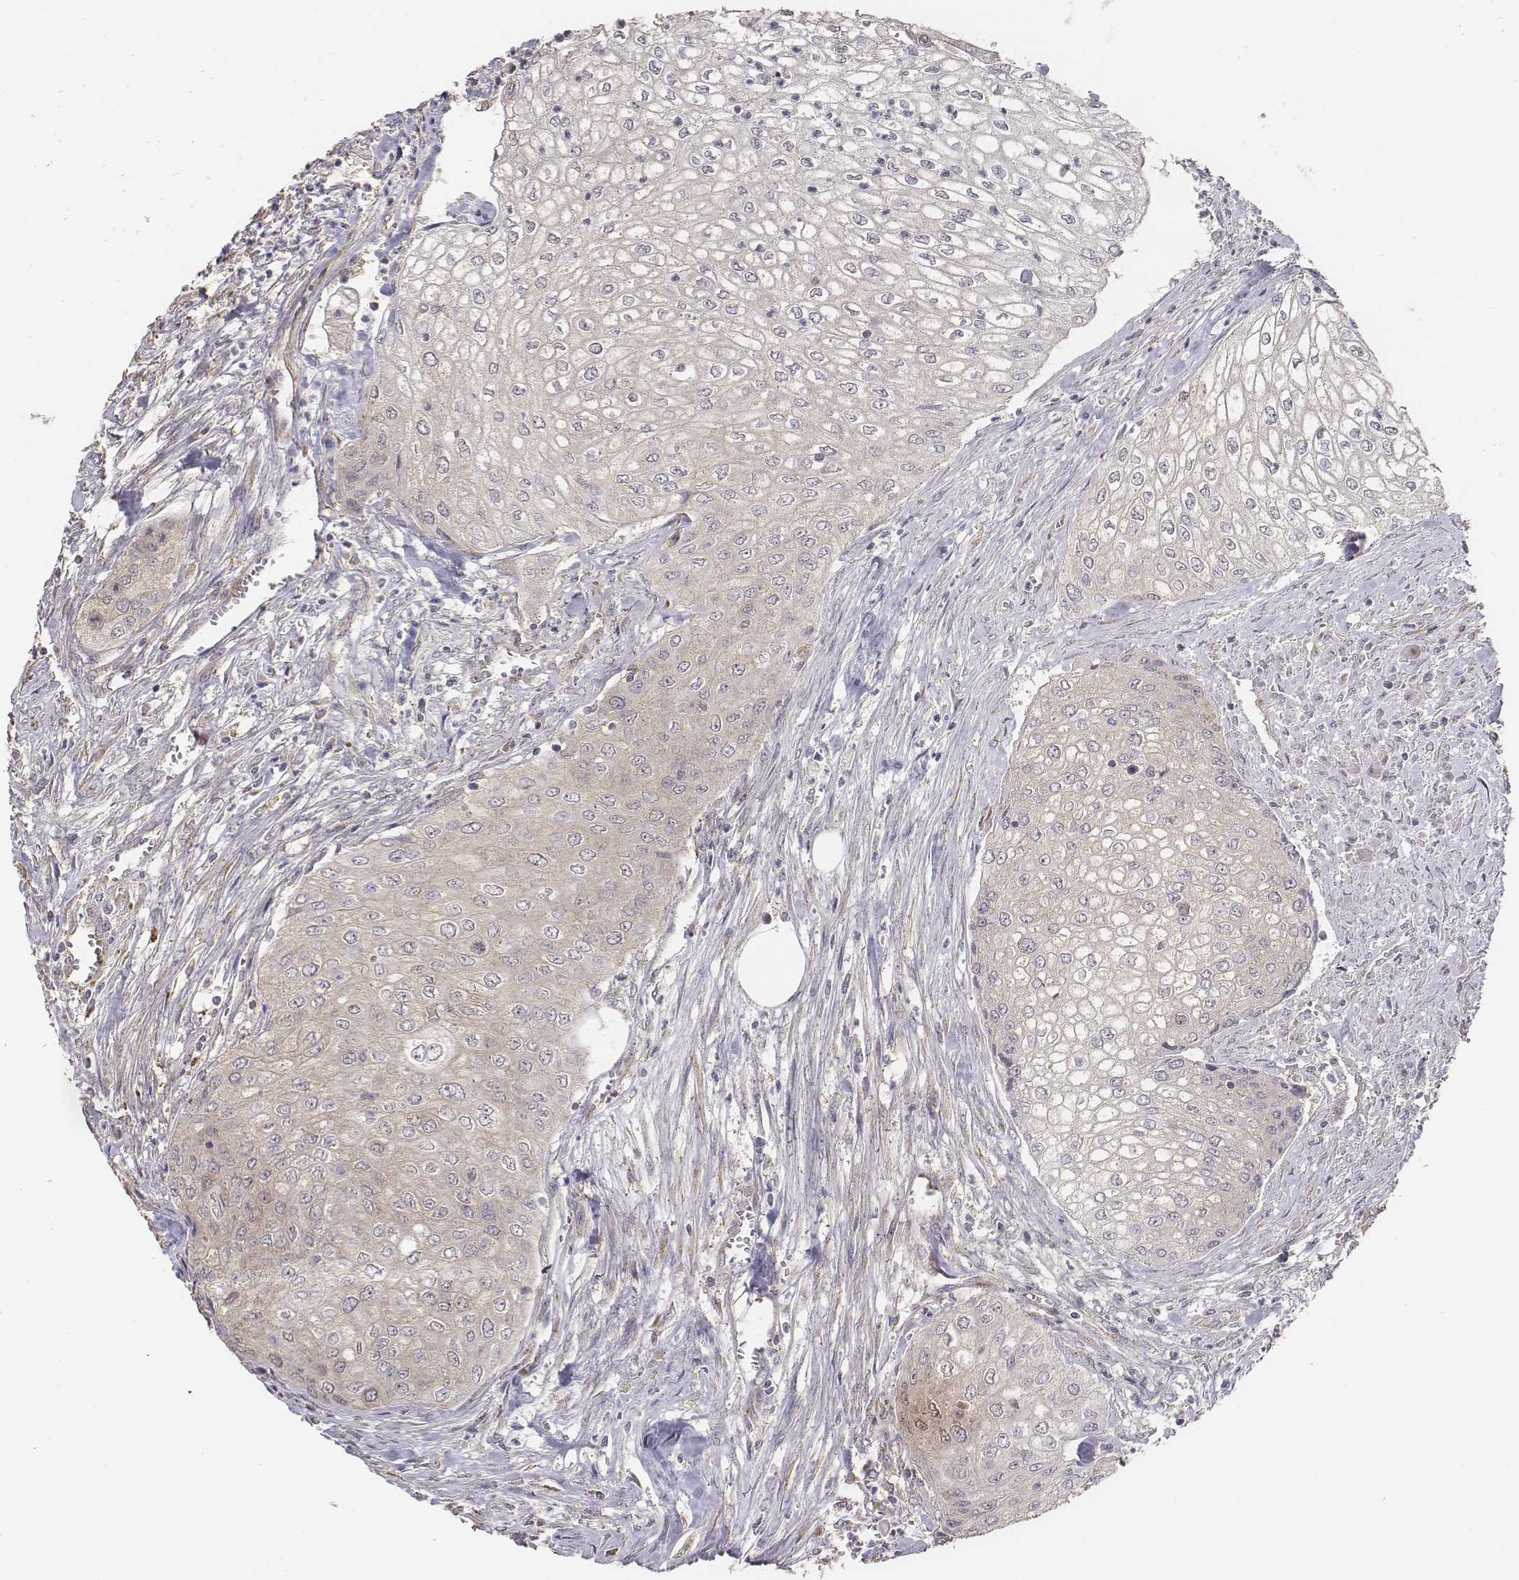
{"staining": {"intensity": "negative", "quantity": "none", "location": "none"}, "tissue": "urothelial cancer", "cell_type": "Tumor cells", "image_type": "cancer", "snomed": [{"axis": "morphology", "description": "Urothelial carcinoma, High grade"}, {"axis": "topography", "description": "Urinary bladder"}], "caption": "Immunohistochemistry (IHC) micrograph of neoplastic tissue: urothelial cancer stained with DAB demonstrates no significant protein expression in tumor cells.", "gene": "AP1B1", "patient": {"sex": "male", "age": 62}}